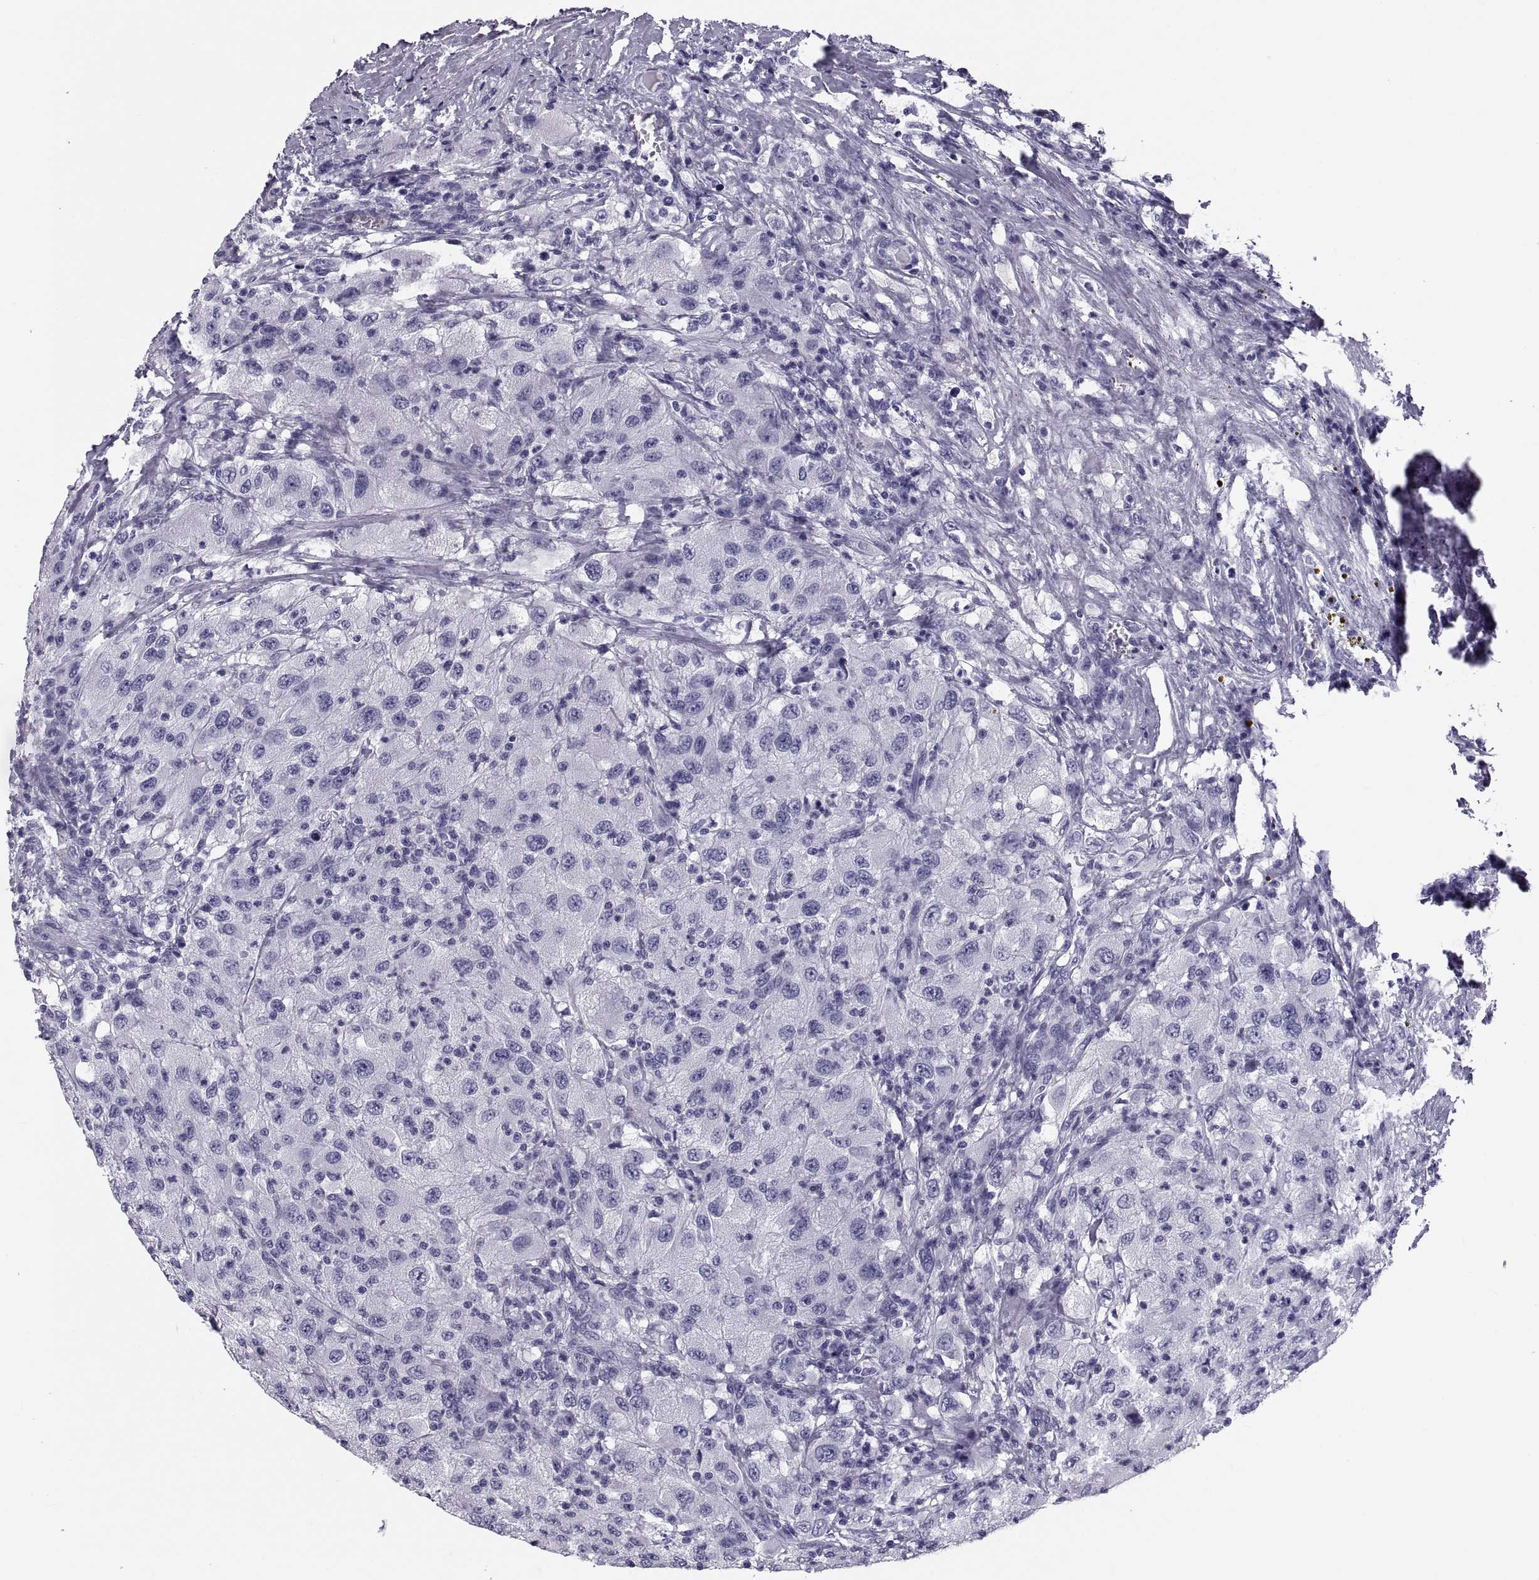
{"staining": {"intensity": "negative", "quantity": "none", "location": "none"}, "tissue": "renal cancer", "cell_type": "Tumor cells", "image_type": "cancer", "snomed": [{"axis": "morphology", "description": "Adenocarcinoma, NOS"}, {"axis": "topography", "description": "Kidney"}], "caption": "A photomicrograph of human renal cancer (adenocarcinoma) is negative for staining in tumor cells.", "gene": "CRISP1", "patient": {"sex": "female", "age": 67}}